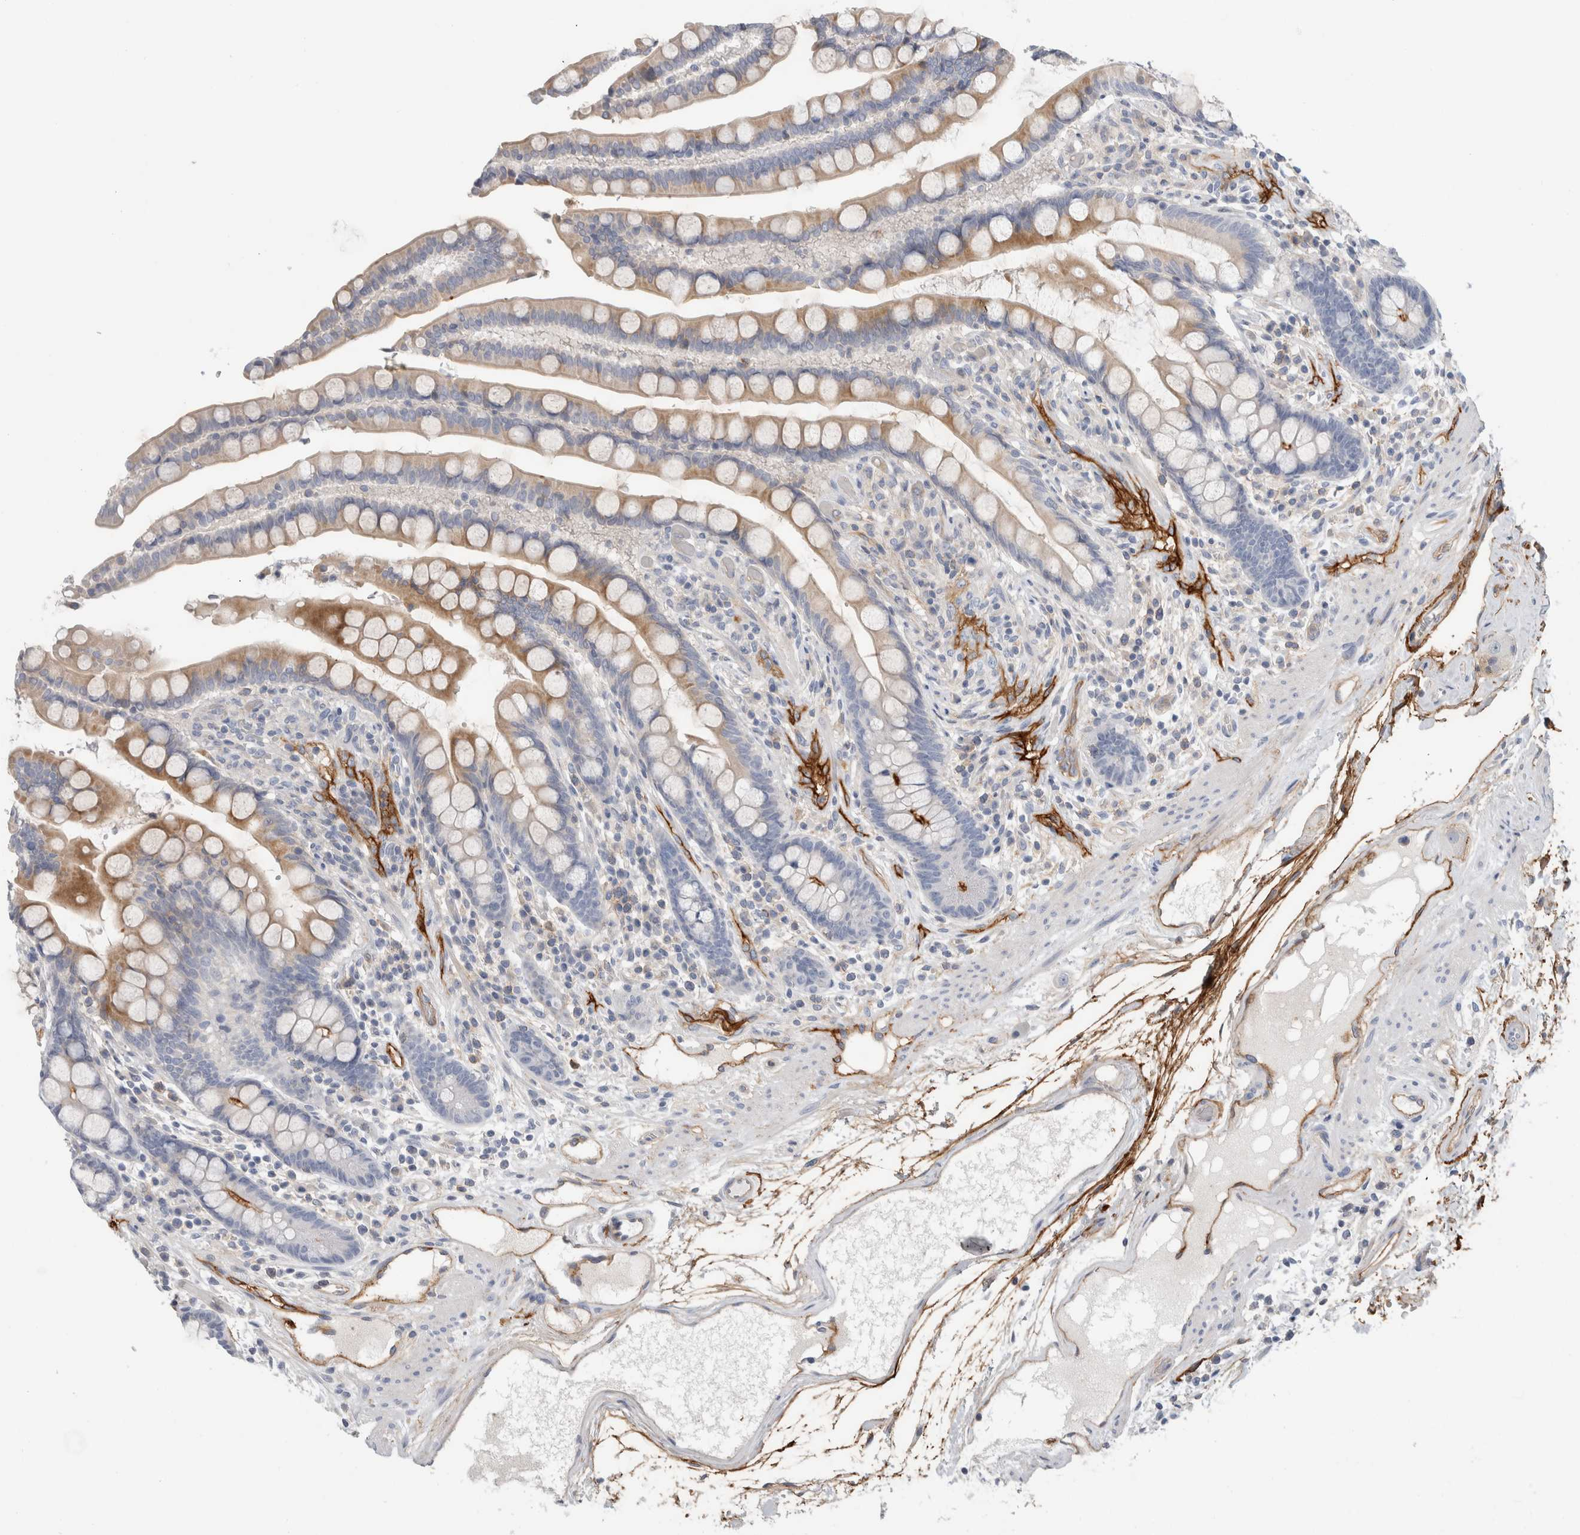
{"staining": {"intensity": "moderate", "quantity": "25%-75%", "location": "cytoplasmic/membranous"}, "tissue": "colon", "cell_type": "Endothelial cells", "image_type": "normal", "snomed": [{"axis": "morphology", "description": "Normal tissue, NOS"}, {"axis": "topography", "description": "Colon"}], "caption": "Protein expression analysis of normal colon shows moderate cytoplasmic/membranous positivity in approximately 25%-75% of endothelial cells. The staining was performed using DAB to visualize the protein expression in brown, while the nuclei were stained in blue with hematoxylin (Magnification: 20x).", "gene": "CD55", "patient": {"sex": "male", "age": 73}}